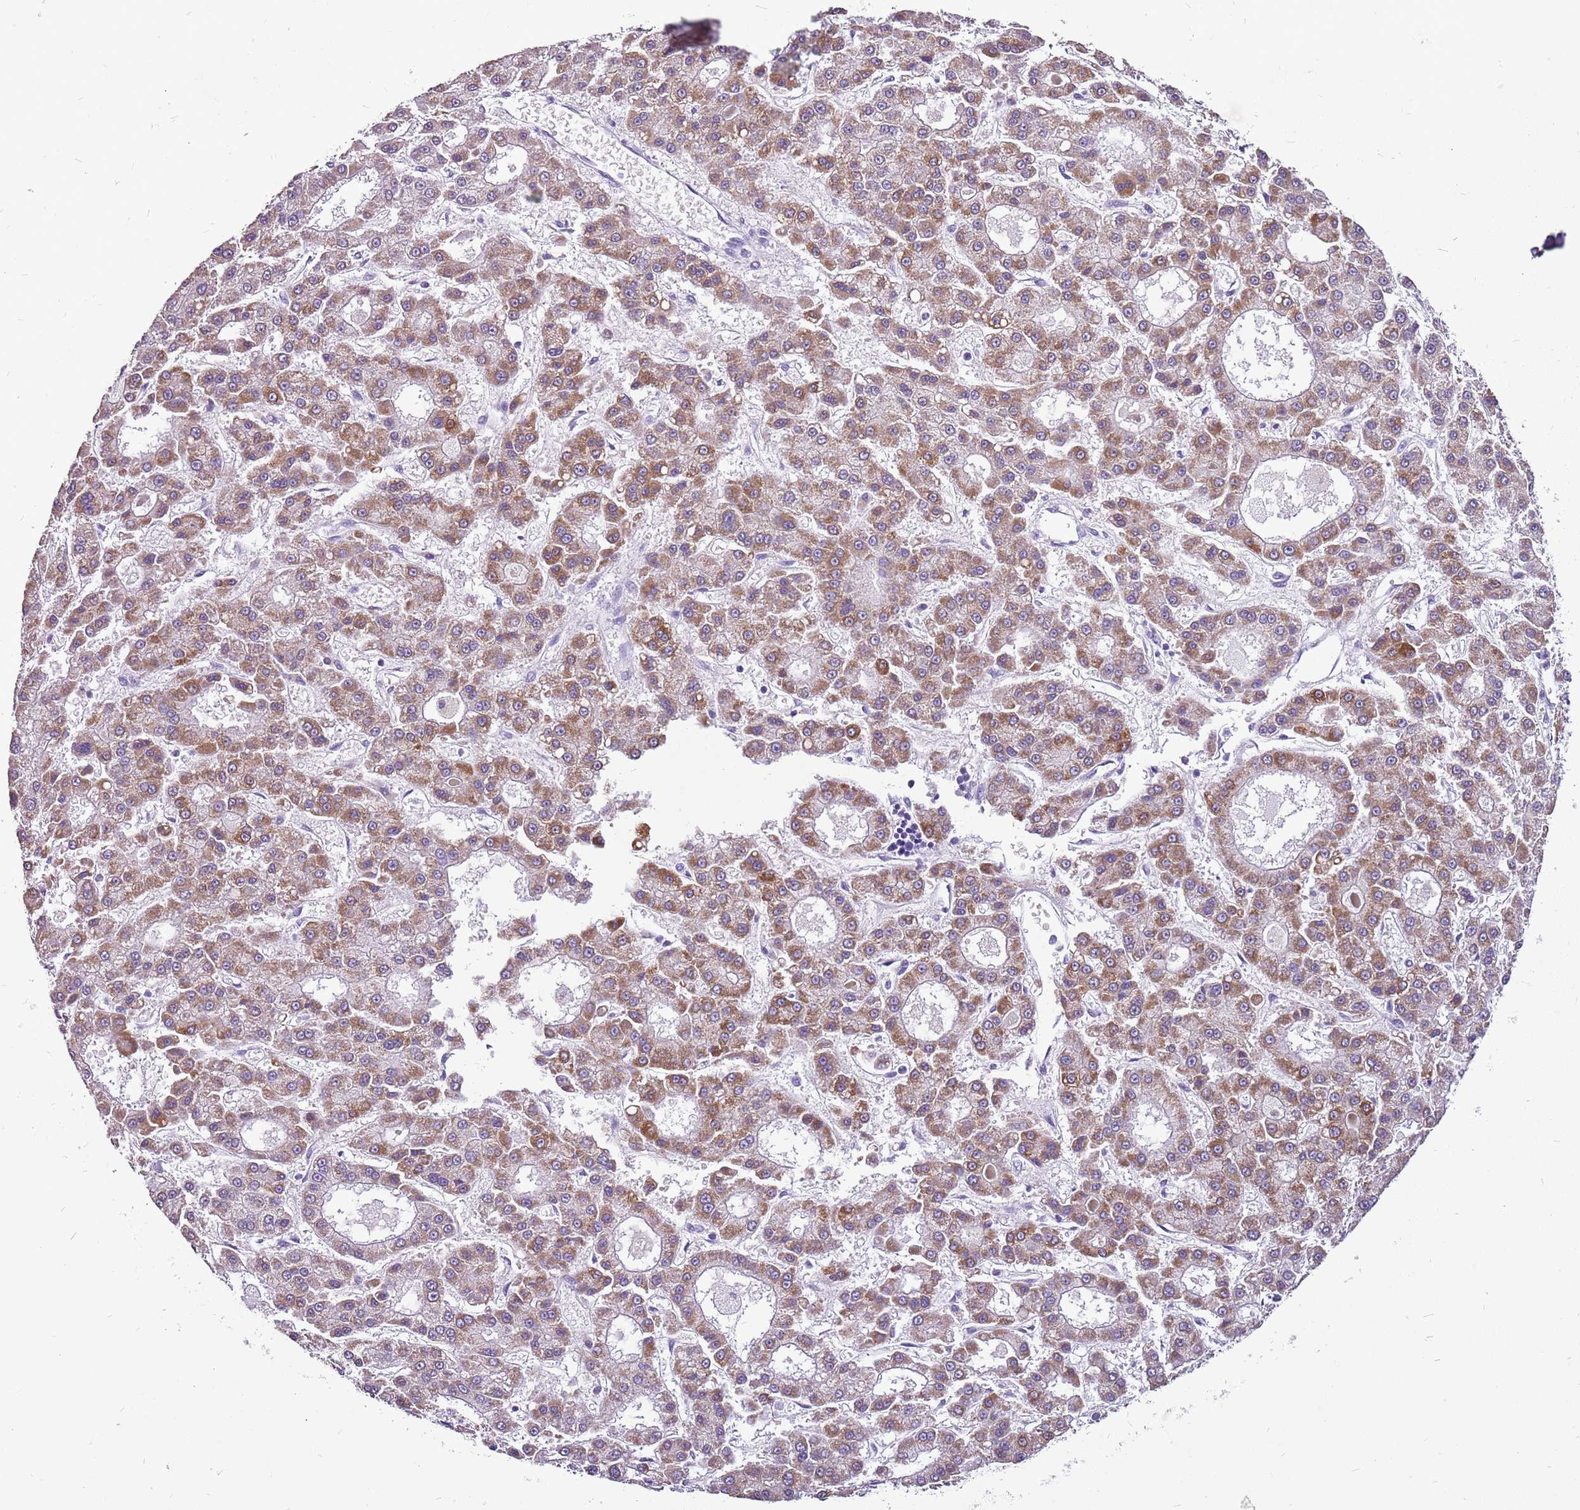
{"staining": {"intensity": "moderate", "quantity": ">75%", "location": "cytoplasmic/membranous"}, "tissue": "liver cancer", "cell_type": "Tumor cells", "image_type": "cancer", "snomed": [{"axis": "morphology", "description": "Carcinoma, Hepatocellular, NOS"}, {"axis": "topography", "description": "Liver"}], "caption": "This histopathology image demonstrates liver cancer stained with immunohistochemistry (IHC) to label a protein in brown. The cytoplasmic/membranous of tumor cells show moderate positivity for the protein. Nuclei are counter-stained blue.", "gene": "ACSS3", "patient": {"sex": "male", "age": 70}}